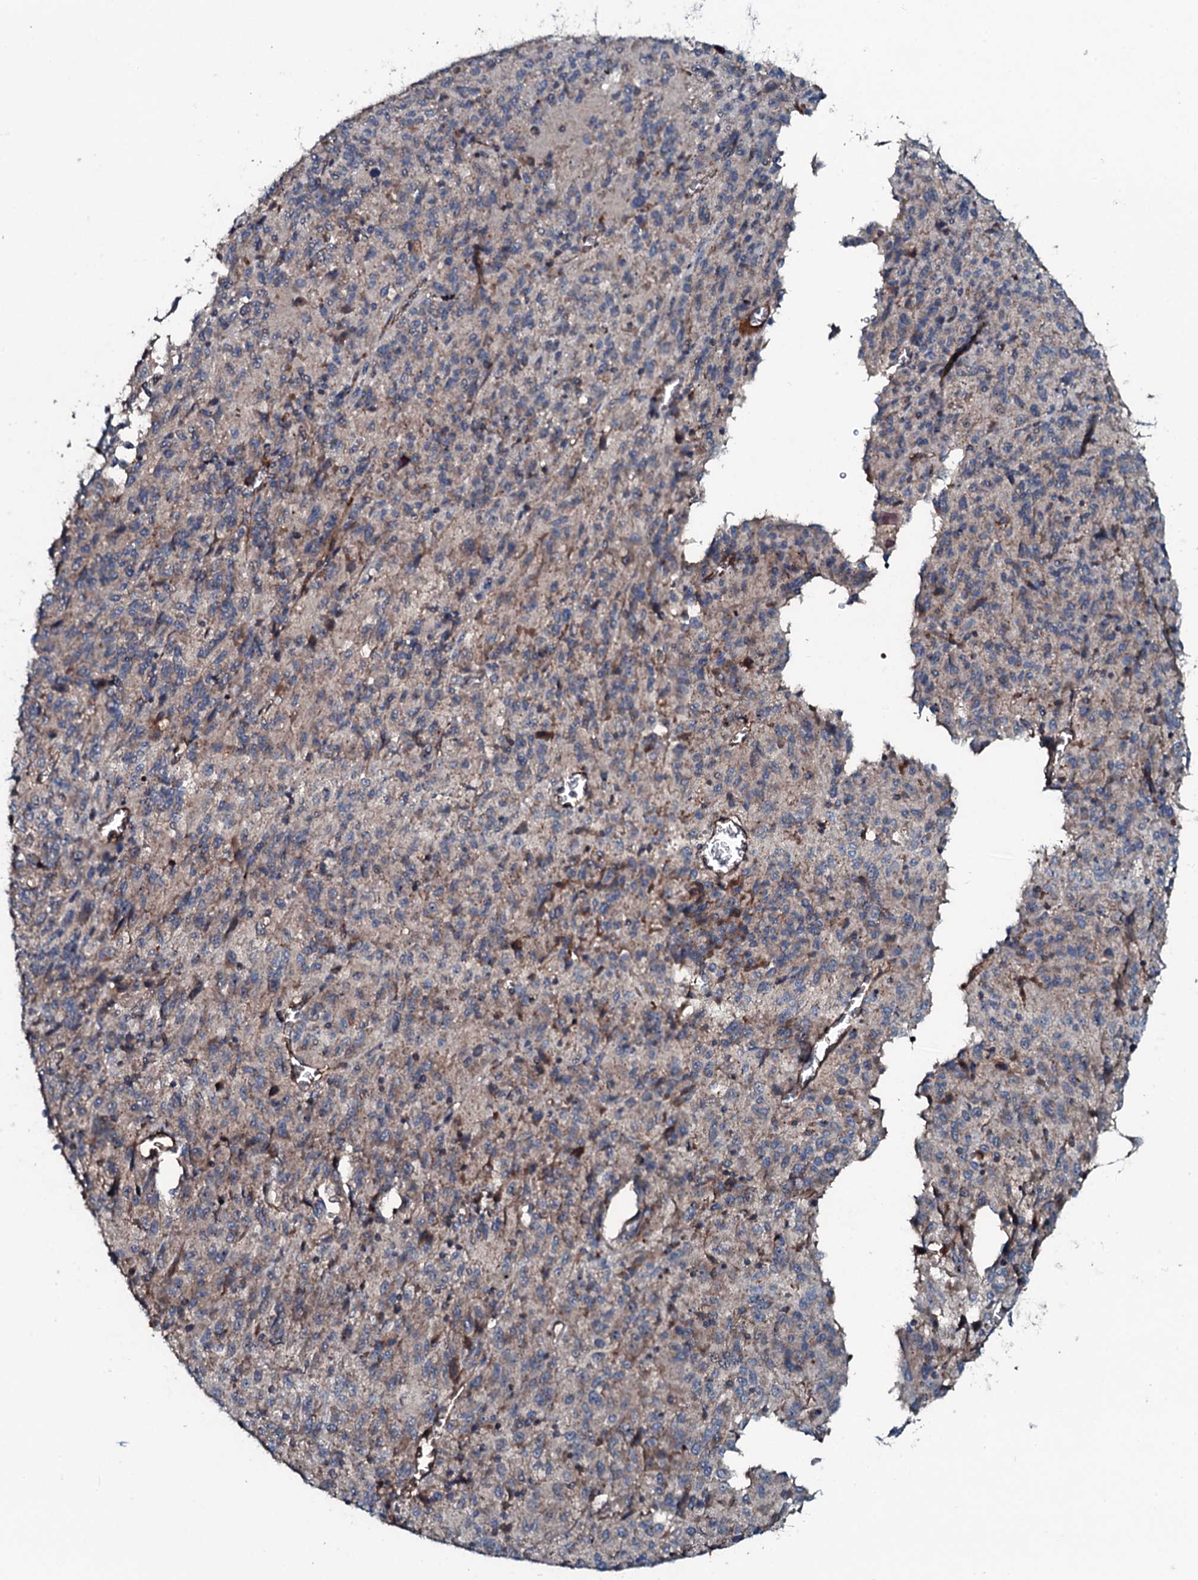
{"staining": {"intensity": "negative", "quantity": "none", "location": "none"}, "tissue": "melanoma", "cell_type": "Tumor cells", "image_type": "cancer", "snomed": [{"axis": "morphology", "description": "Malignant melanoma, Metastatic site"}, {"axis": "topography", "description": "Lung"}], "caption": "DAB immunohistochemical staining of human malignant melanoma (metastatic site) demonstrates no significant positivity in tumor cells.", "gene": "TRIM7", "patient": {"sex": "male", "age": 64}}